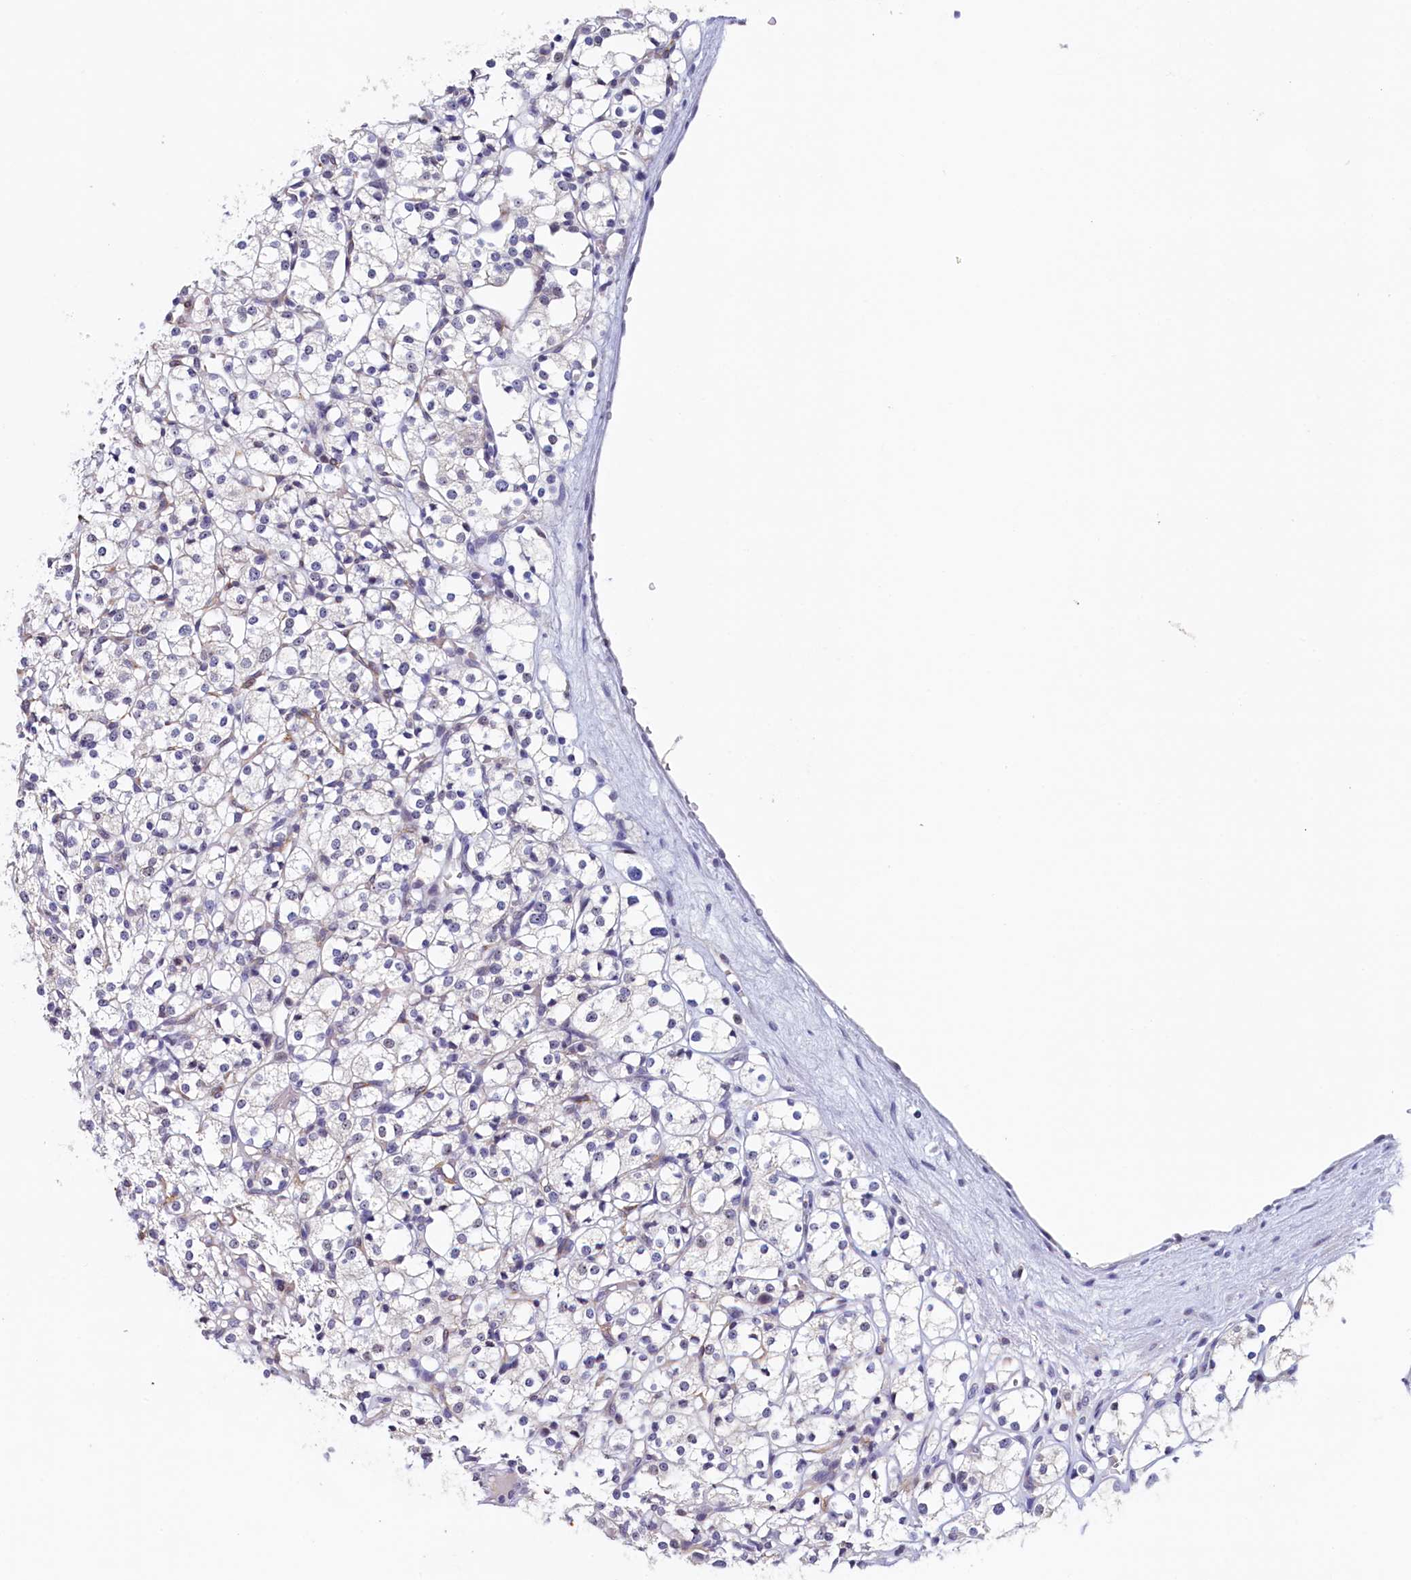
{"staining": {"intensity": "negative", "quantity": "none", "location": "none"}, "tissue": "renal cancer", "cell_type": "Tumor cells", "image_type": "cancer", "snomed": [{"axis": "morphology", "description": "Adenocarcinoma, NOS"}, {"axis": "topography", "description": "Kidney"}], "caption": "A high-resolution image shows immunohistochemistry staining of renal adenocarcinoma, which demonstrates no significant staining in tumor cells.", "gene": "PACSIN3", "patient": {"sex": "male", "age": 77}}